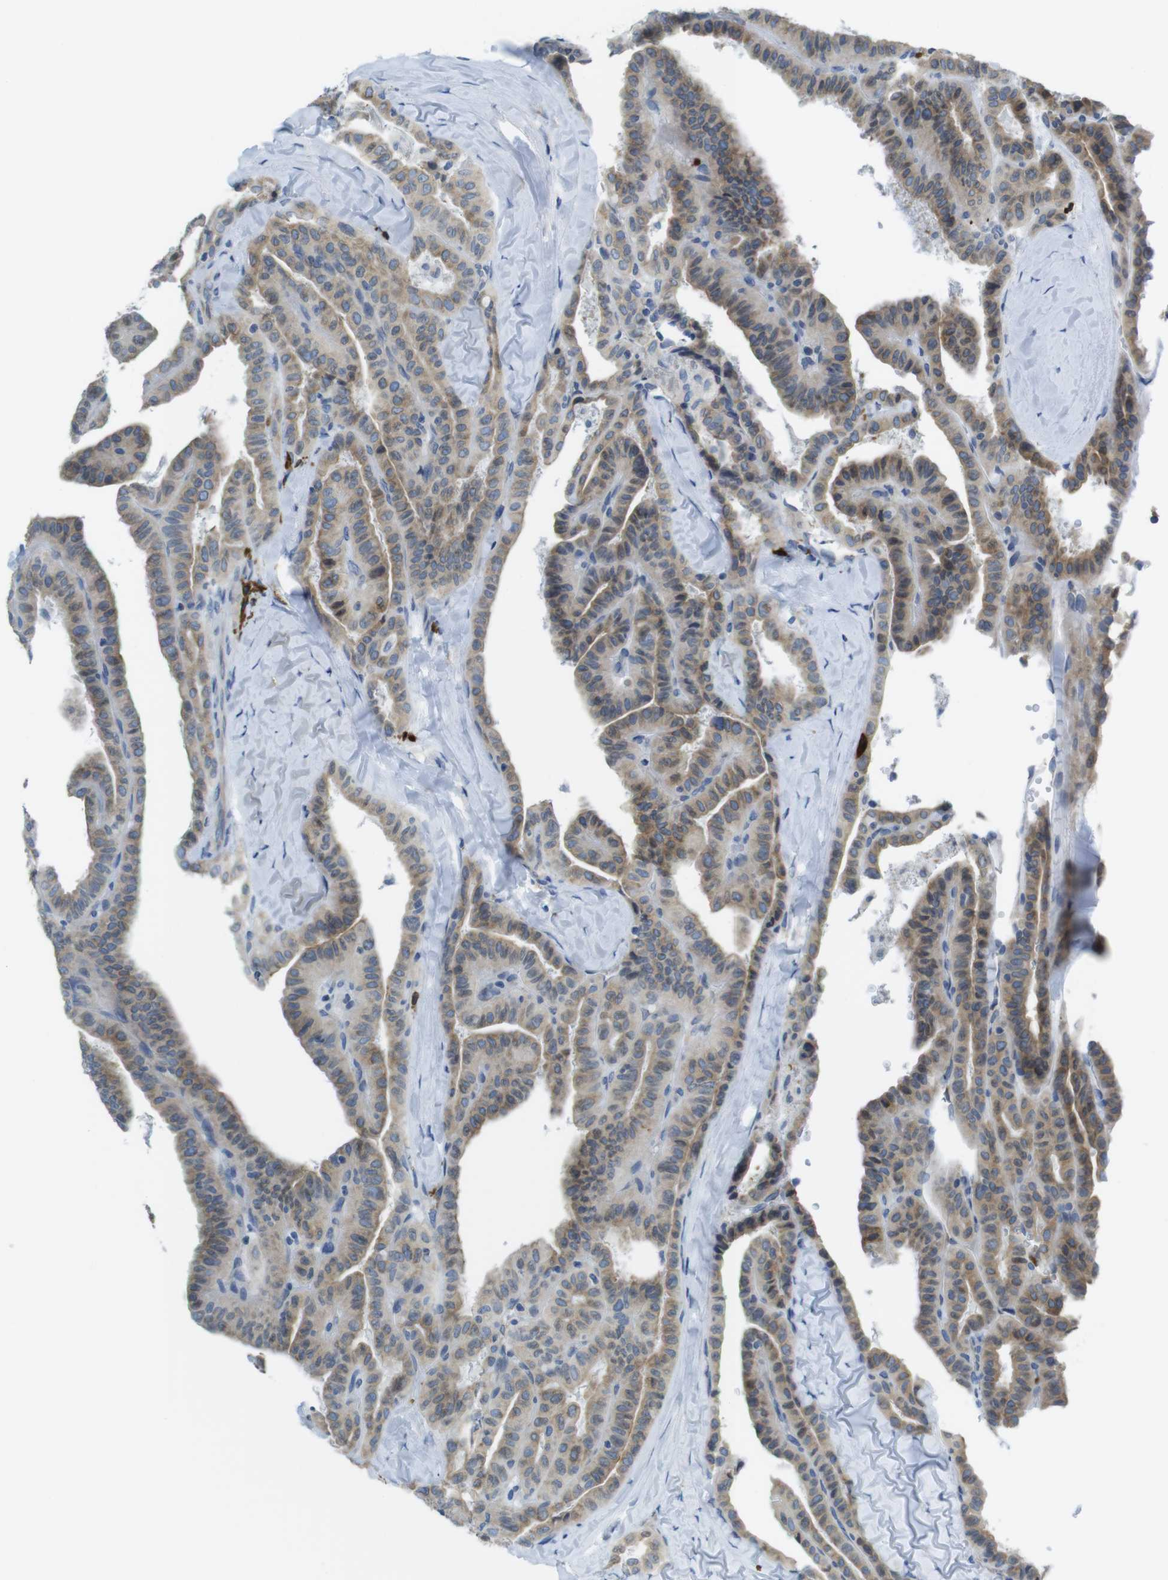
{"staining": {"intensity": "weak", "quantity": ">75%", "location": "cytoplasmic/membranous"}, "tissue": "thyroid cancer", "cell_type": "Tumor cells", "image_type": "cancer", "snomed": [{"axis": "morphology", "description": "Papillary adenocarcinoma, NOS"}, {"axis": "topography", "description": "Thyroid gland"}], "caption": "Immunohistochemical staining of papillary adenocarcinoma (thyroid) displays weak cytoplasmic/membranous protein expression in about >75% of tumor cells.", "gene": "CLPTM1L", "patient": {"sex": "male", "age": 77}}